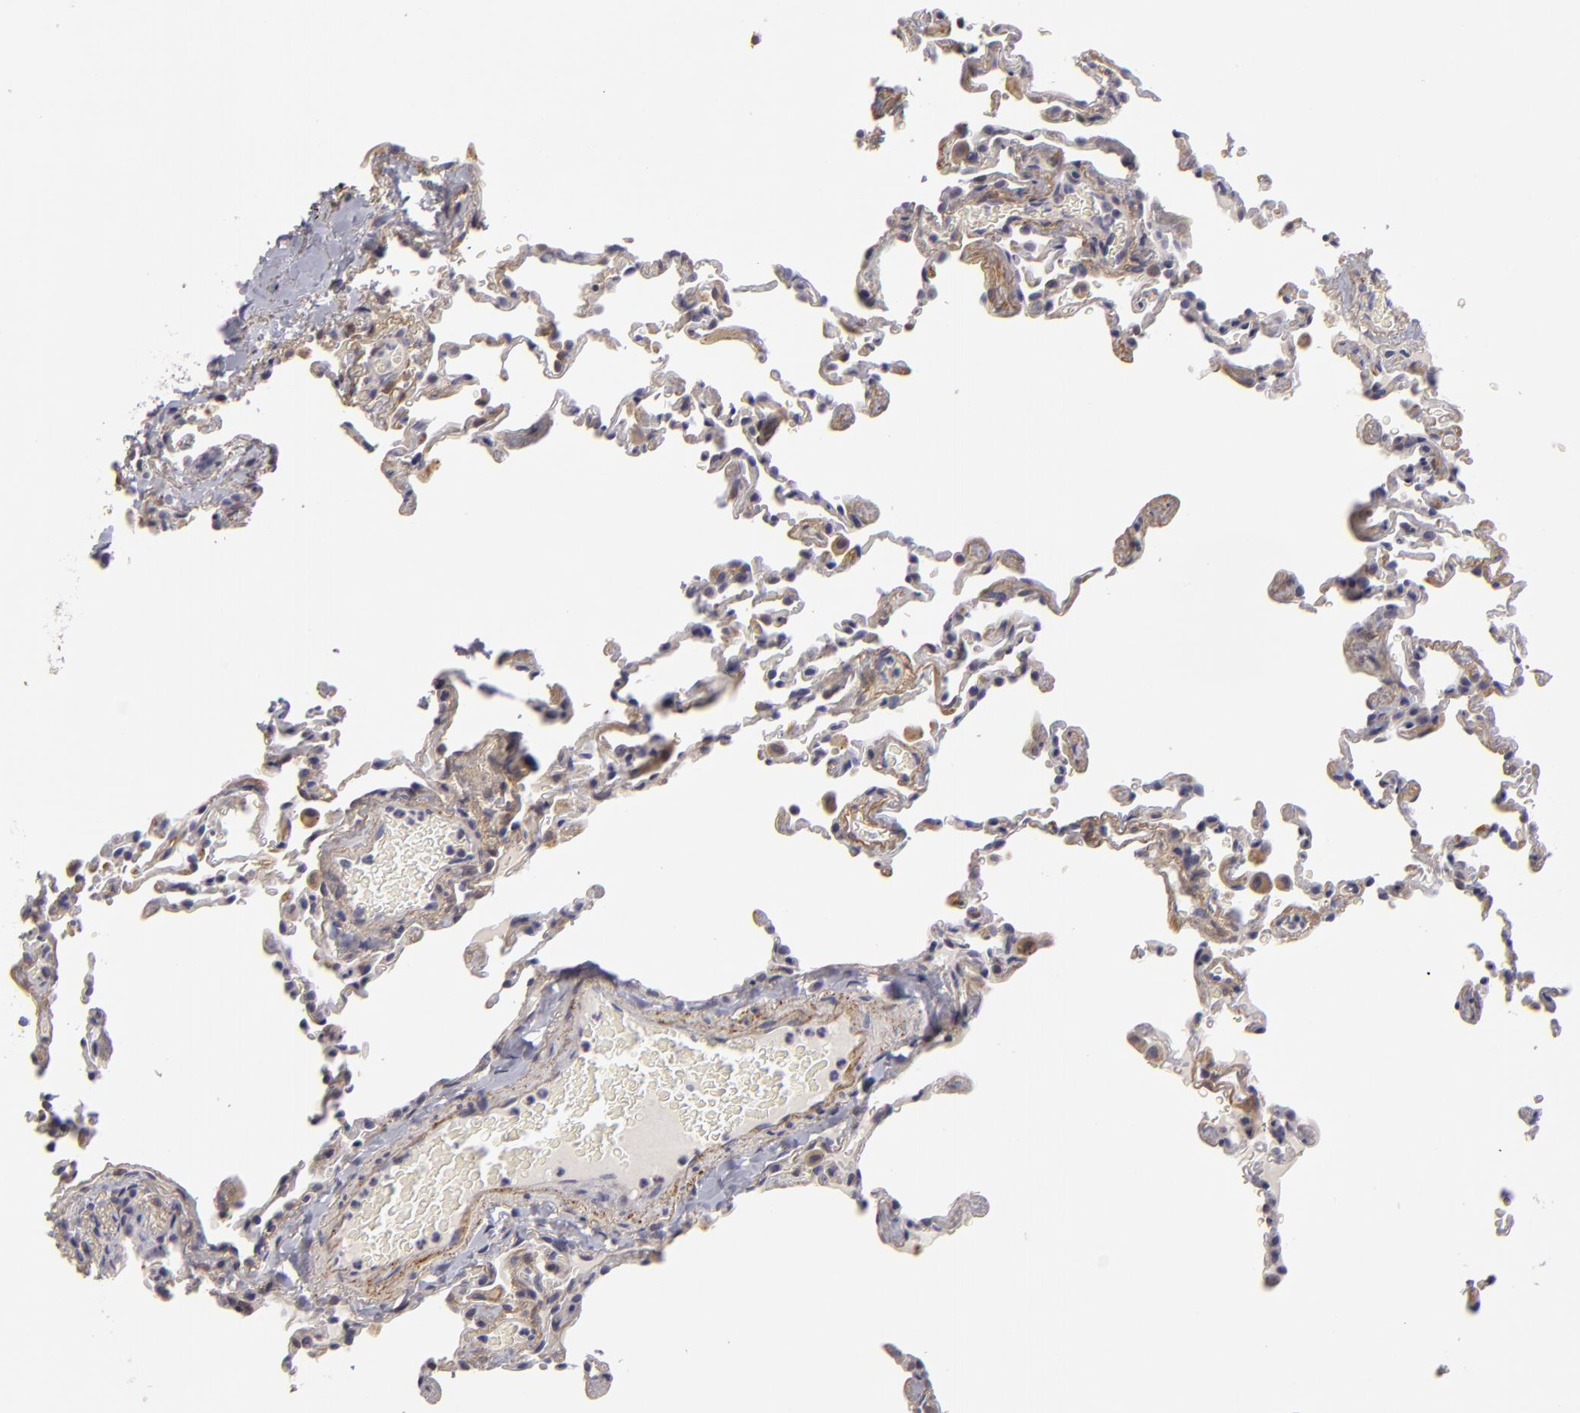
{"staining": {"intensity": "negative", "quantity": "none", "location": "none"}, "tissue": "lung", "cell_type": "Alveolar cells", "image_type": "normal", "snomed": [{"axis": "morphology", "description": "Normal tissue, NOS"}, {"axis": "topography", "description": "Lung"}], "caption": "High power microscopy micrograph of an IHC image of unremarkable lung, revealing no significant expression in alveolar cells.", "gene": "EFS", "patient": {"sex": "female", "age": 61}}